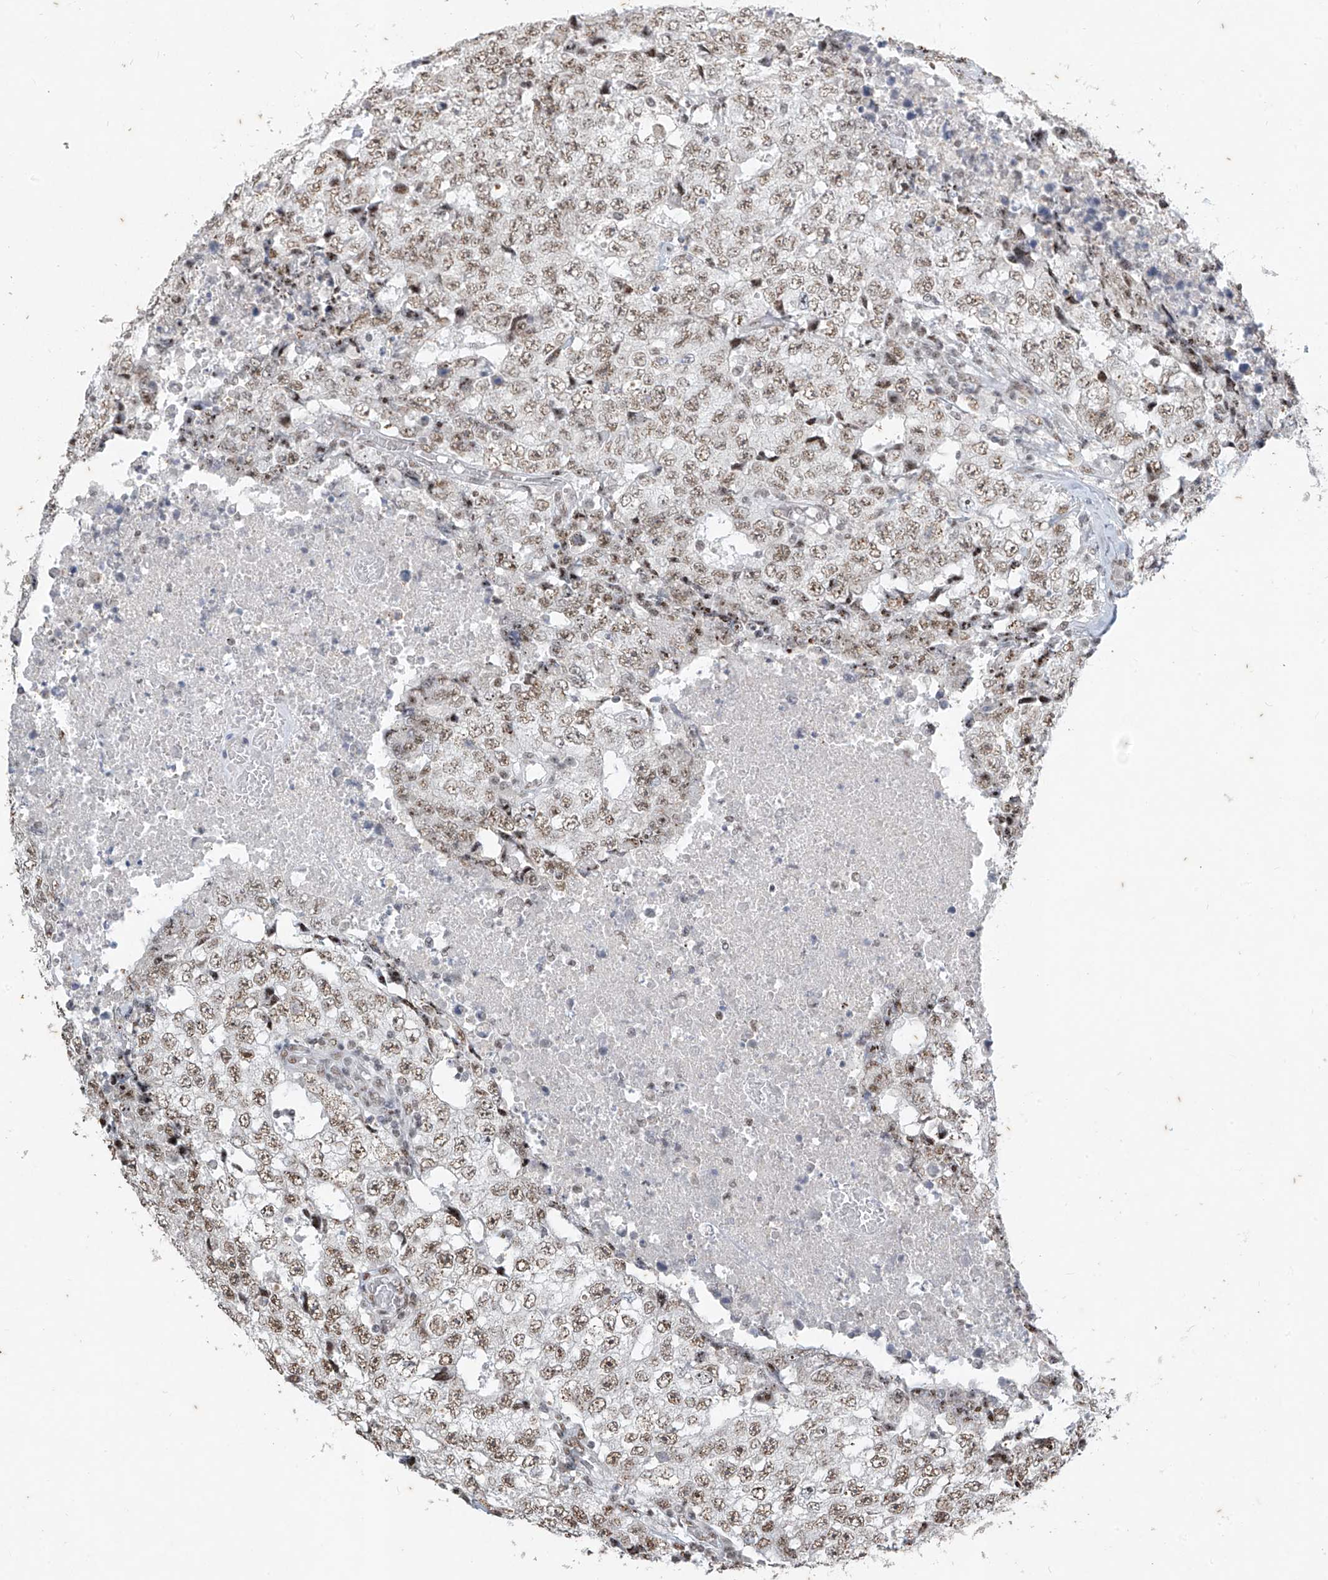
{"staining": {"intensity": "moderate", "quantity": ">75%", "location": "nuclear"}, "tissue": "testis cancer", "cell_type": "Tumor cells", "image_type": "cancer", "snomed": [{"axis": "morphology", "description": "Necrosis, NOS"}, {"axis": "morphology", "description": "Carcinoma, Embryonal, NOS"}, {"axis": "topography", "description": "Testis"}], "caption": "The micrograph shows staining of testis cancer (embryonal carcinoma), revealing moderate nuclear protein expression (brown color) within tumor cells.", "gene": "TFEC", "patient": {"sex": "male", "age": 19}}